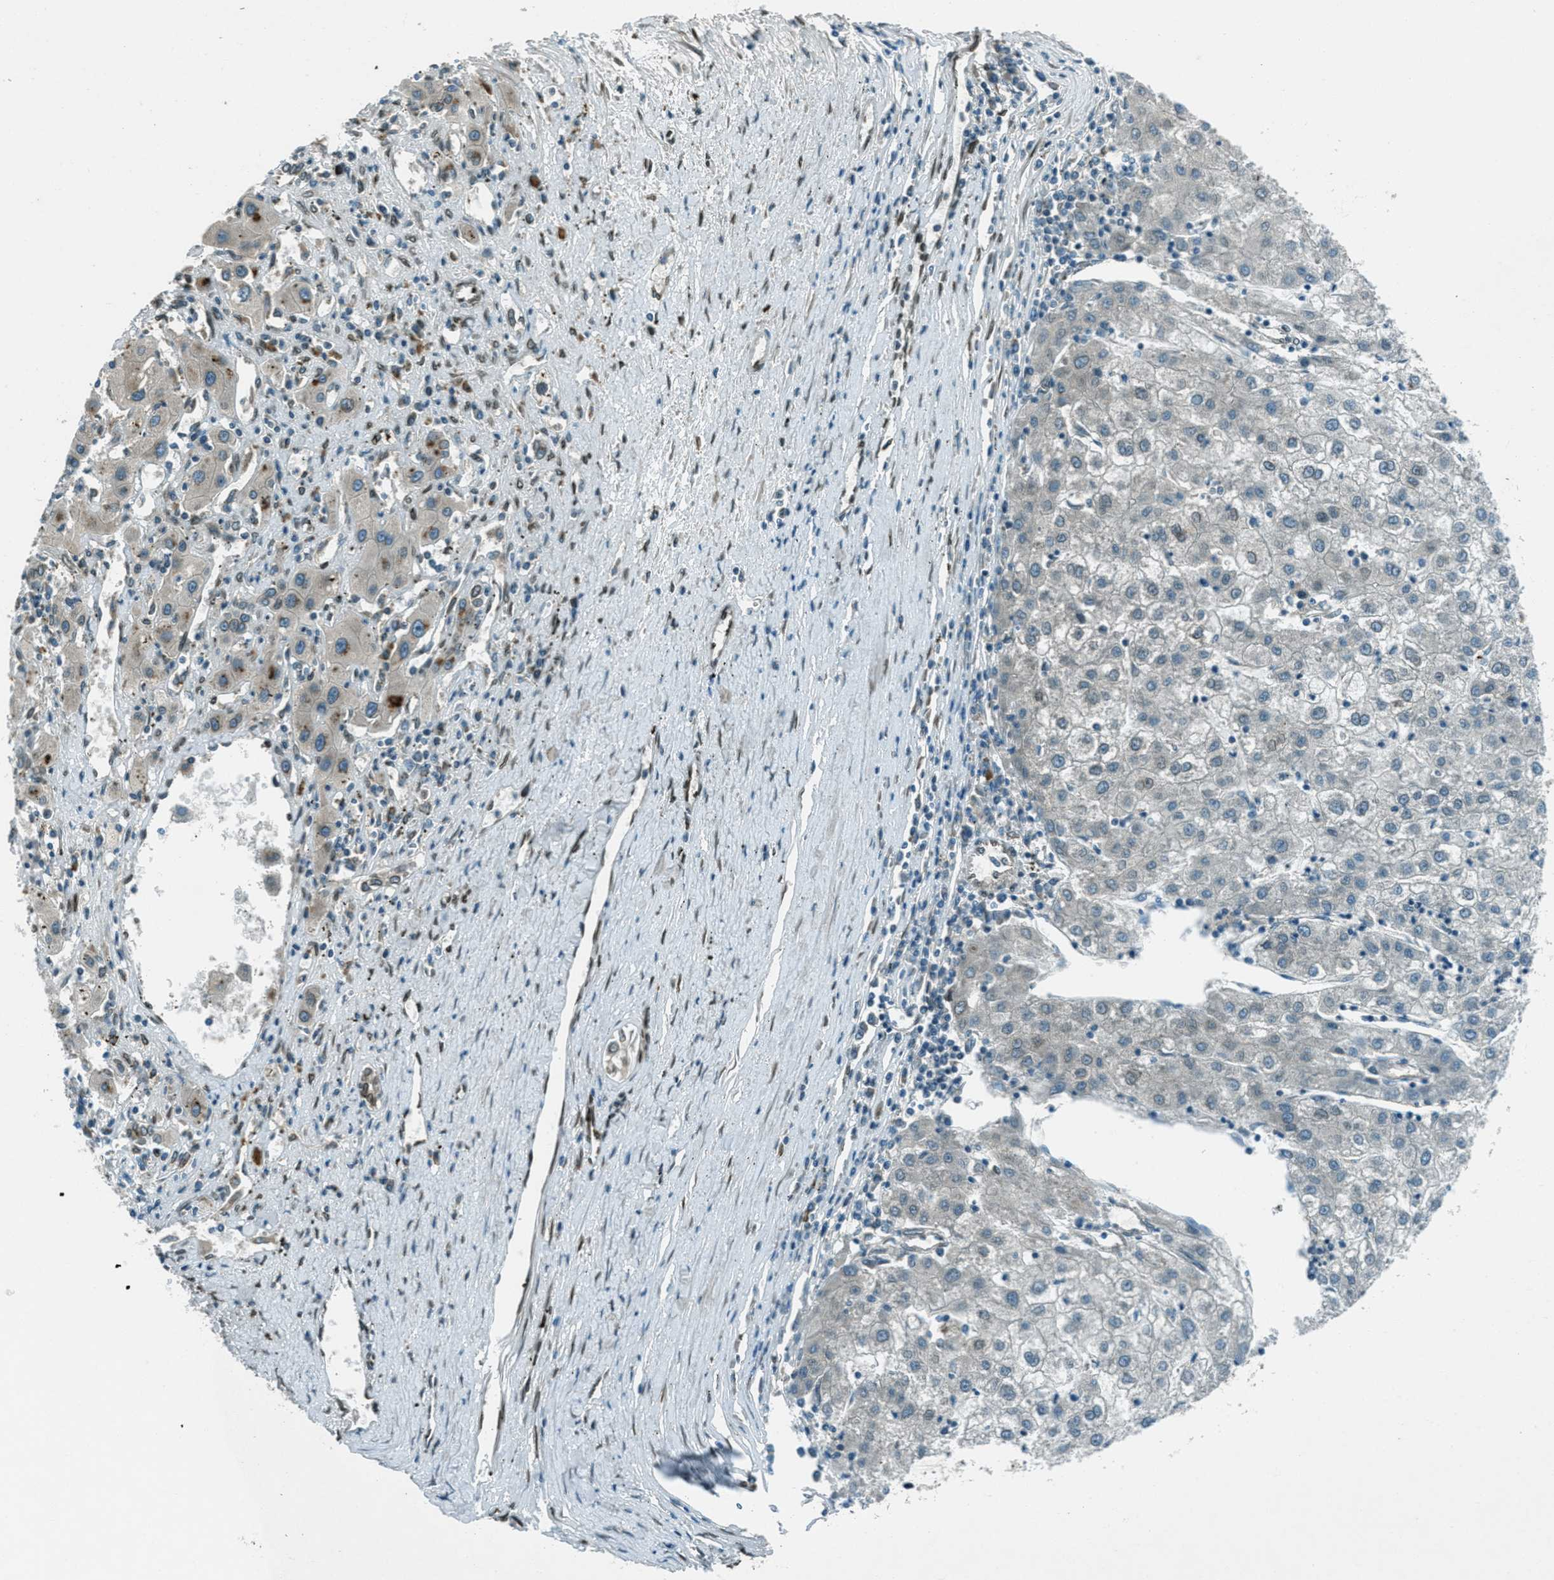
{"staining": {"intensity": "negative", "quantity": "none", "location": "none"}, "tissue": "liver cancer", "cell_type": "Tumor cells", "image_type": "cancer", "snomed": [{"axis": "morphology", "description": "Carcinoma, Hepatocellular, NOS"}, {"axis": "topography", "description": "Liver"}], "caption": "An immunohistochemistry (IHC) photomicrograph of hepatocellular carcinoma (liver) is shown. There is no staining in tumor cells of hepatocellular carcinoma (liver).", "gene": "LEMD2", "patient": {"sex": "male", "age": 72}}